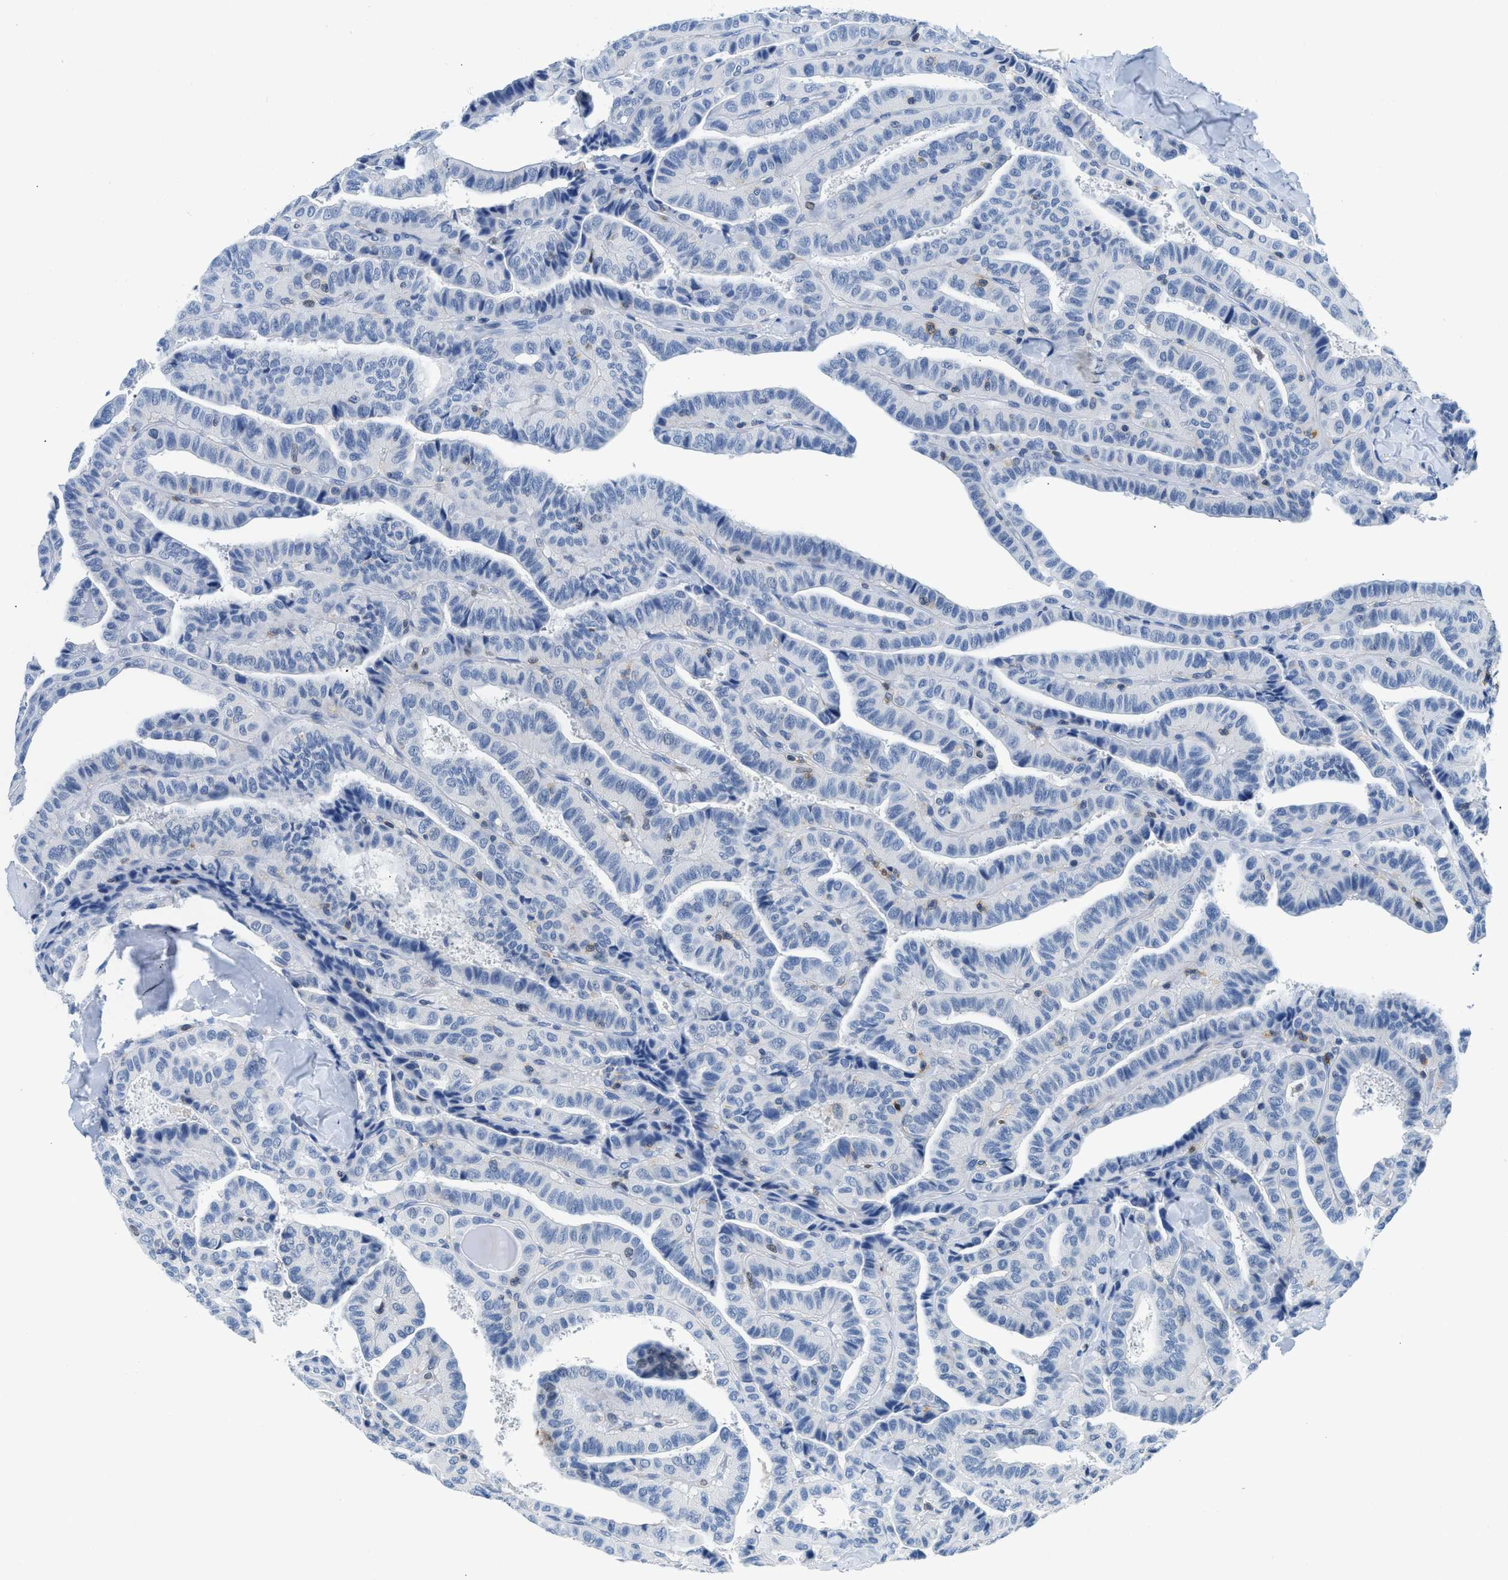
{"staining": {"intensity": "negative", "quantity": "none", "location": "none"}, "tissue": "thyroid cancer", "cell_type": "Tumor cells", "image_type": "cancer", "snomed": [{"axis": "morphology", "description": "Papillary adenocarcinoma, NOS"}, {"axis": "topography", "description": "Thyroid gland"}], "caption": "IHC micrograph of thyroid cancer (papillary adenocarcinoma) stained for a protein (brown), which demonstrates no staining in tumor cells.", "gene": "NFATC2", "patient": {"sex": "male", "age": 77}}